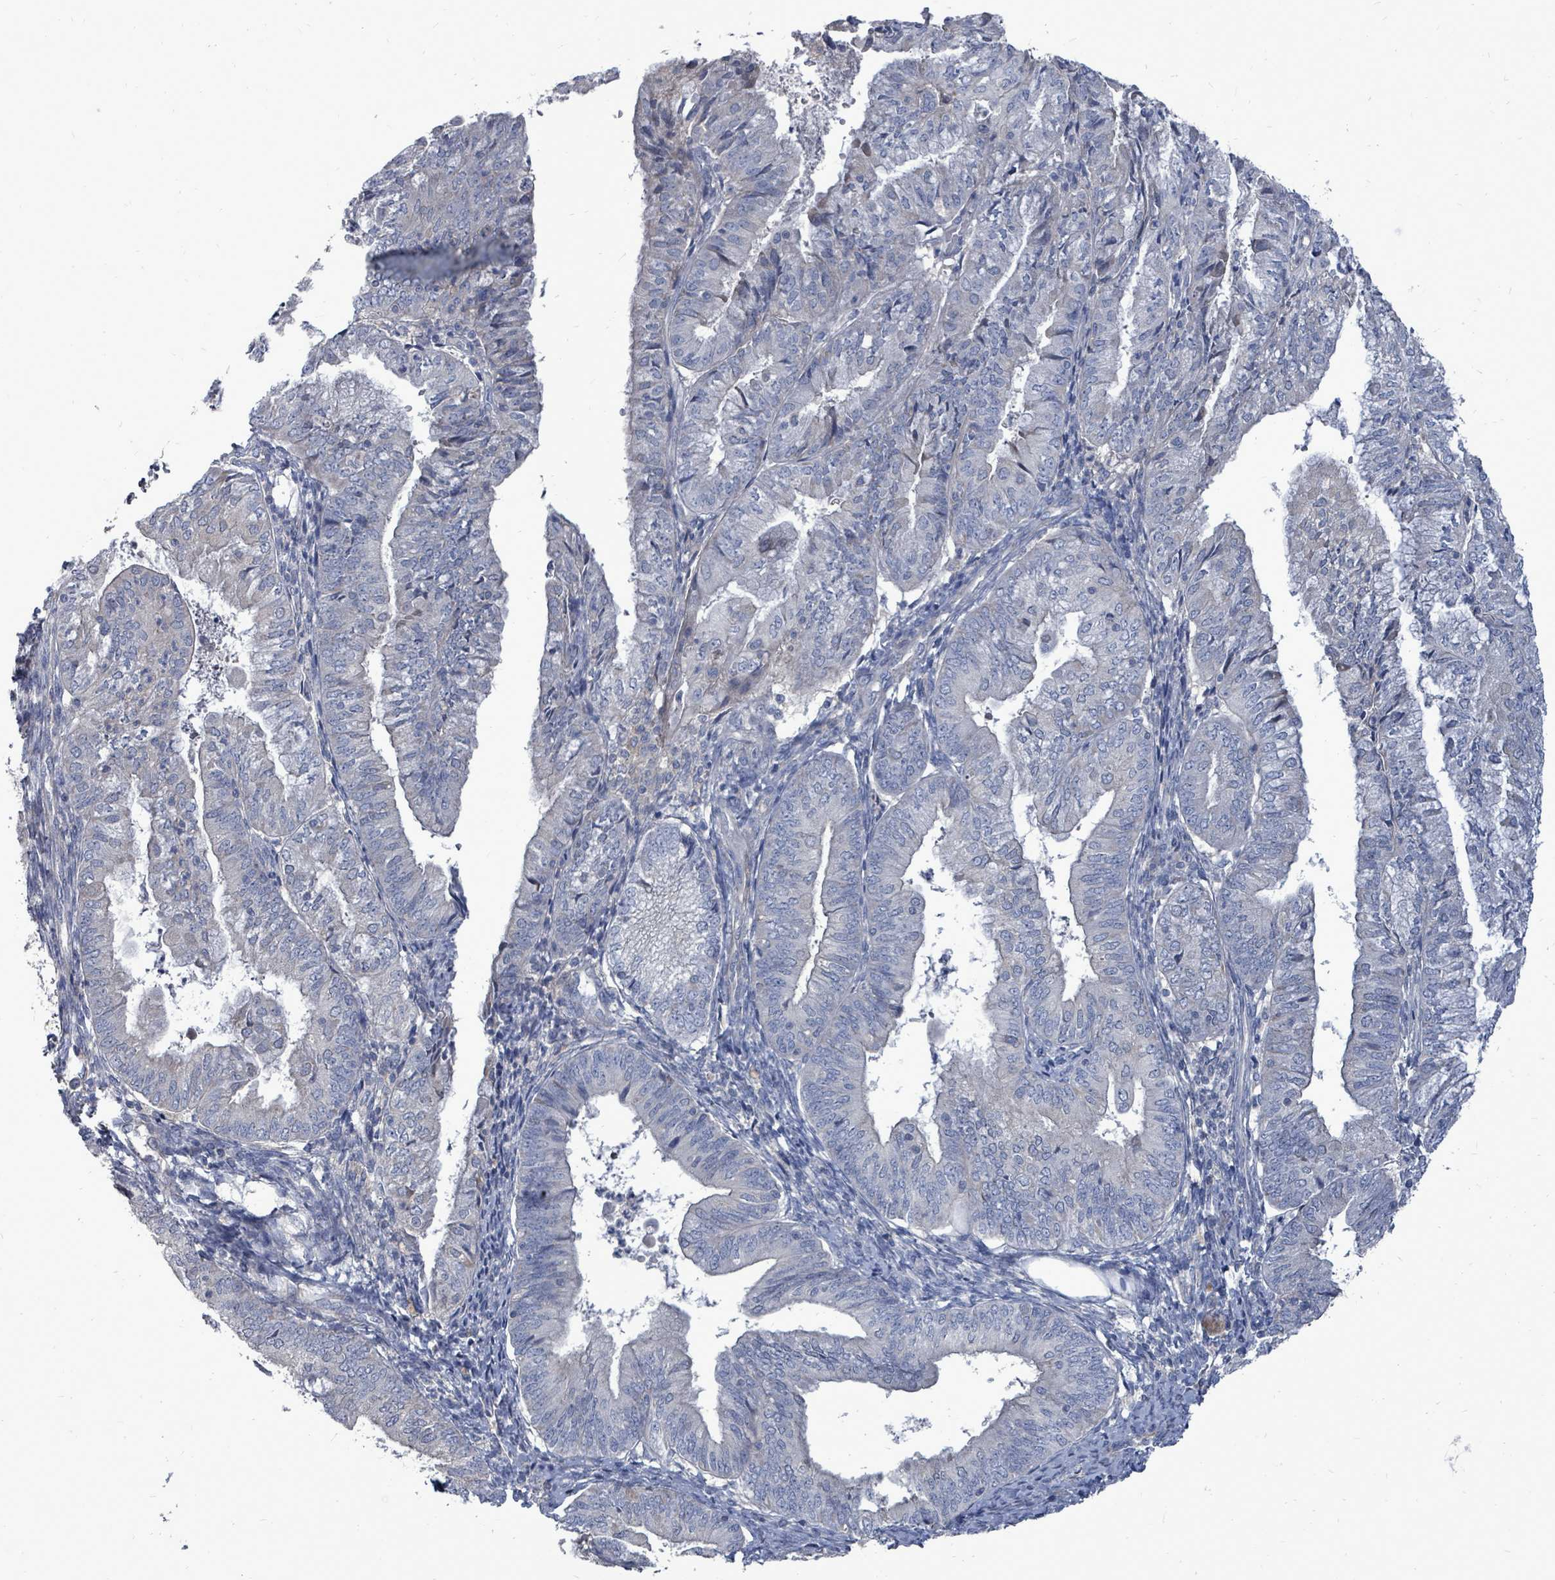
{"staining": {"intensity": "negative", "quantity": "none", "location": "none"}, "tissue": "endometrial cancer", "cell_type": "Tumor cells", "image_type": "cancer", "snomed": [{"axis": "morphology", "description": "Adenocarcinoma, NOS"}, {"axis": "topography", "description": "Endometrium"}], "caption": "Image shows no protein staining in tumor cells of adenocarcinoma (endometrial) tissue.", "gene": "ARGFX", "patient": {"sex": "female", "age": 55}}